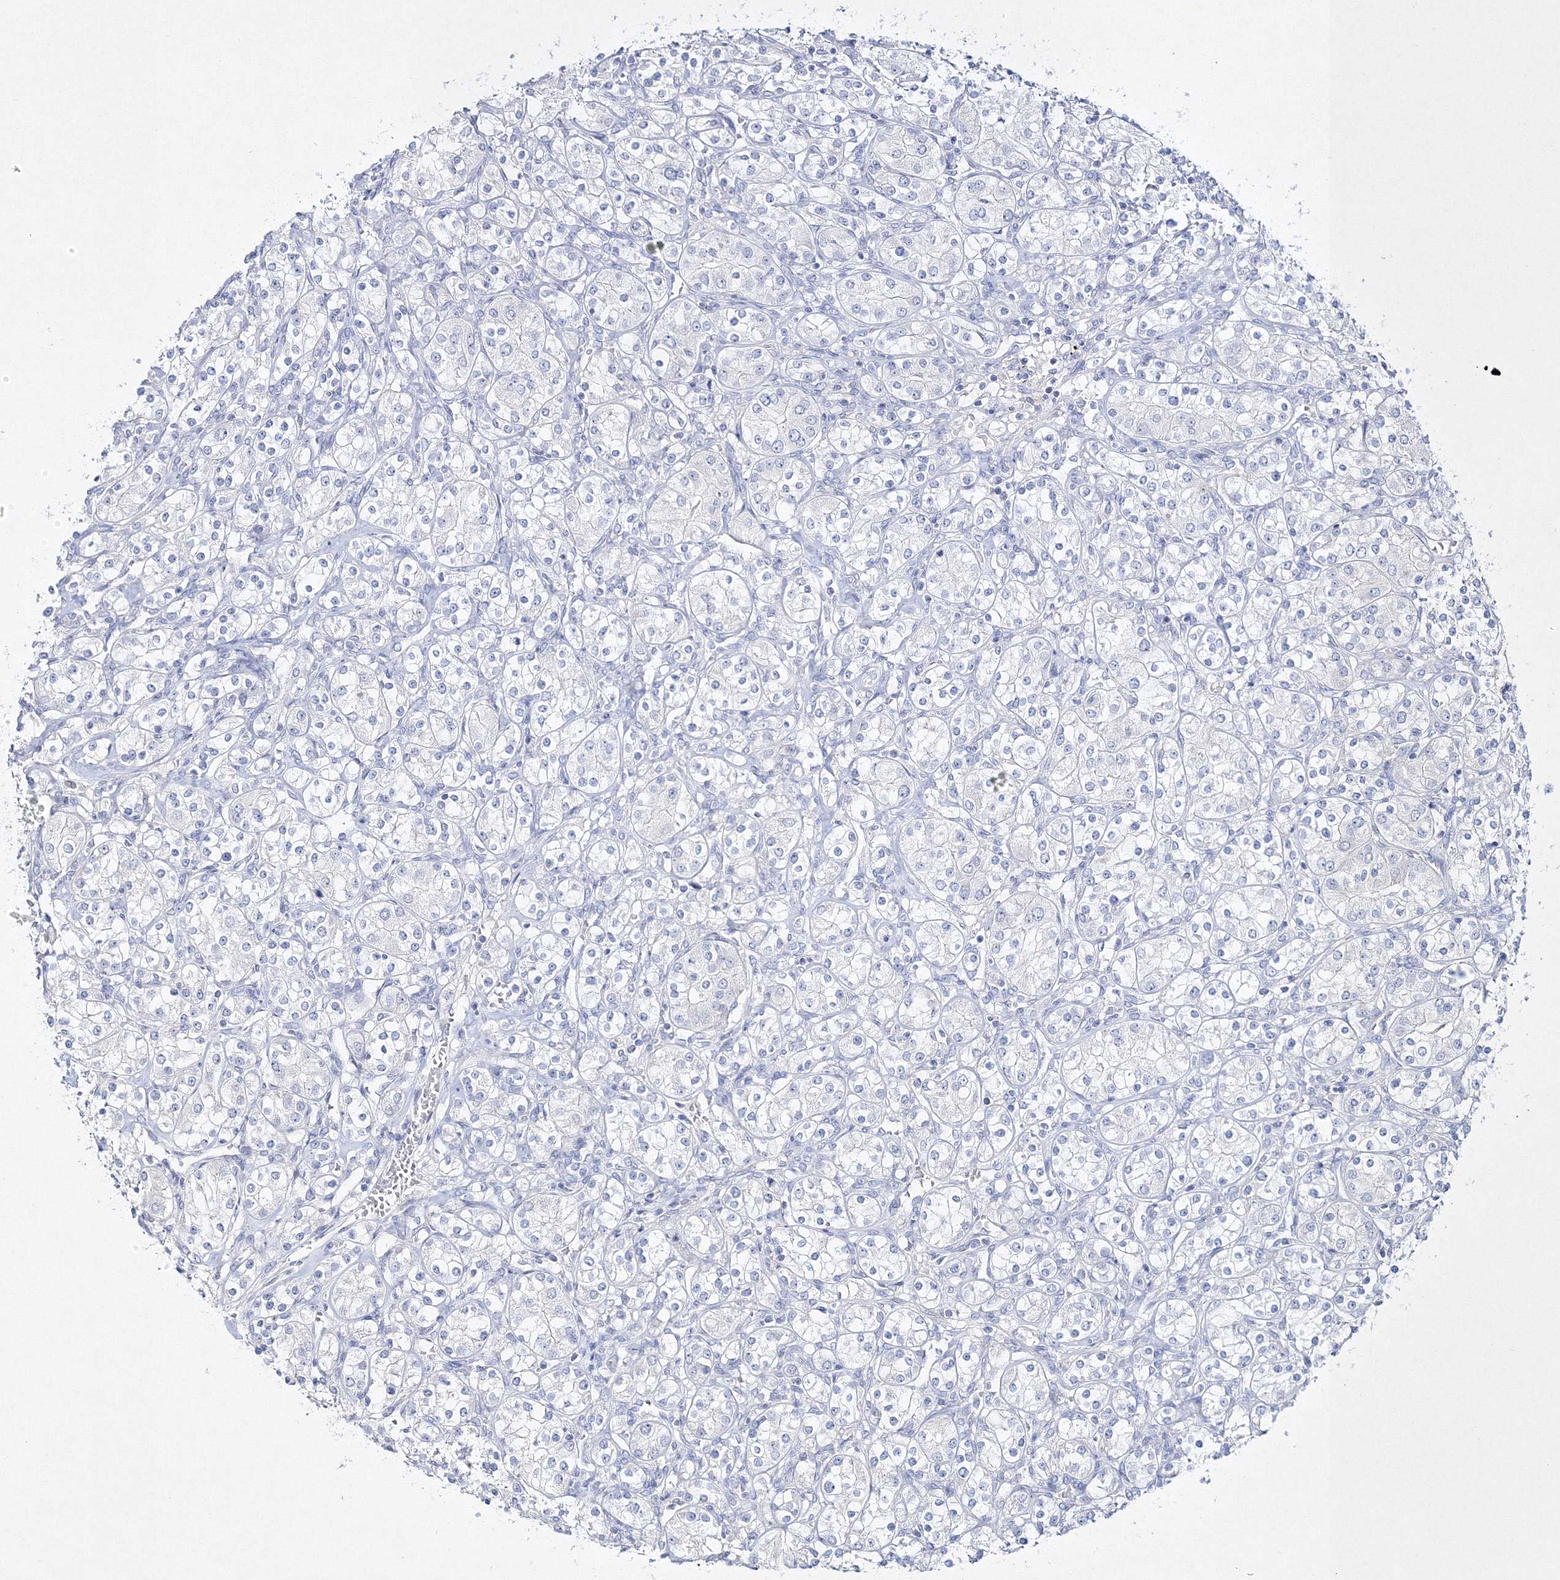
{"staining": {"intensity": "negative", "quantity": "none", "location": "none"}, "tissue": "renal cancer", "cell_type": "Tumor cells", "image_type": "cancer", "snomed": [{"axis": "morphology", "description": "Adenocarcinoma, NOS"}, {"axis": "topography", "description": "Kidney"}], "caption": "Tumor cells are negative for brown protein staining in renal adenocarcinoma. The staining is performed using DAB (3,3'-diaminobenzidine) brown chromogen with nuclei counter-stained in using hematoxylin.", "gene": "NEU4", "patient": {"sex": "male", "age": 77}}